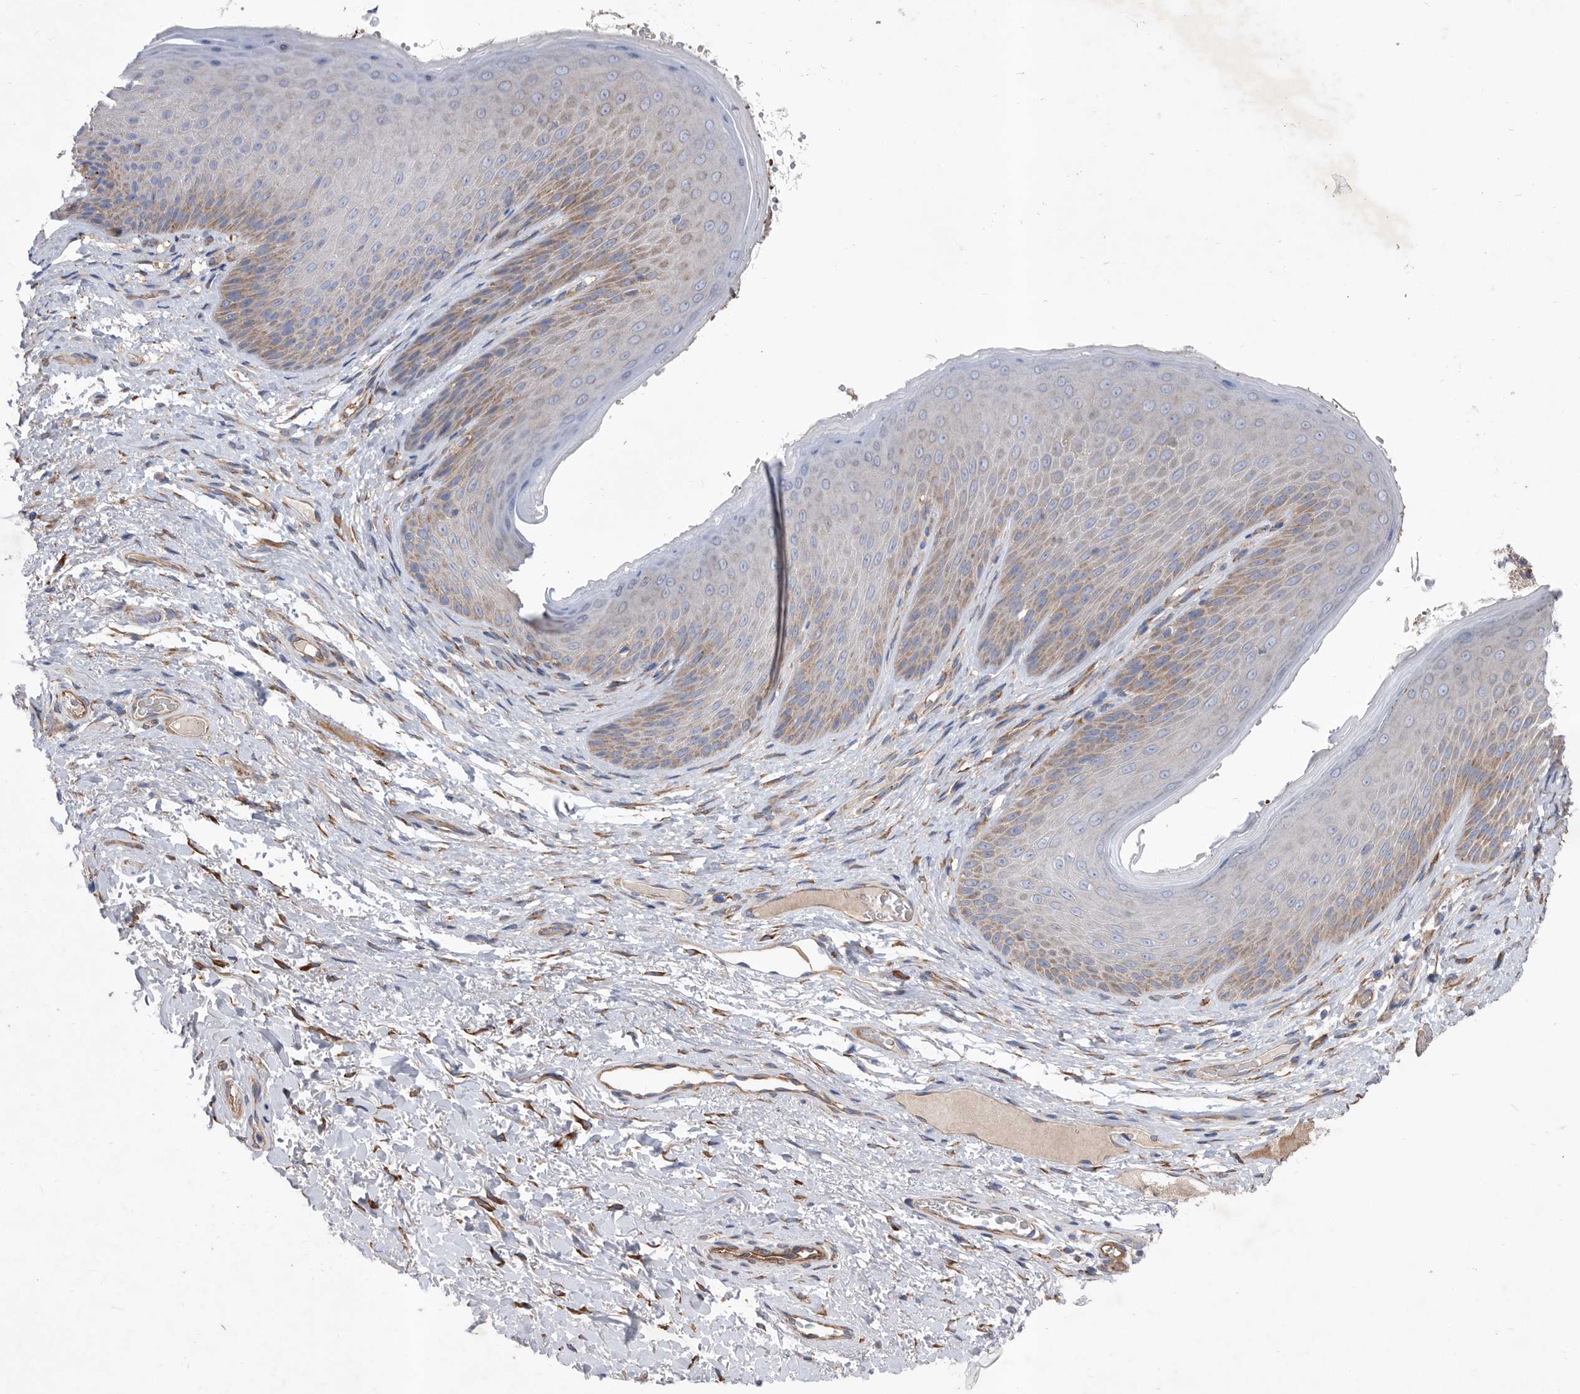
{"staining": {"intensity": "moderate", "quantity": "25%-75%", "location": "cytoplasmic/membranous"}, "tissue": "skin", "cell_type": "Epidermal cells", "image_type": "normal", "snomed": [{"axis": "morphology", "description": "Normal tissue, NOS"}, {"axis": "topography", "description": "Anal"}], "caption": "DAB immunohistochemical staining of benign skin demonstrates moderate cytoplasmic/membranous protein staining in about 25%-75% of epidermal cells. (DAB IHC with brightfield microscopy, high magnification).", "gene": "ATP13A3", "patient": {"sex": "male", "age": 74}}